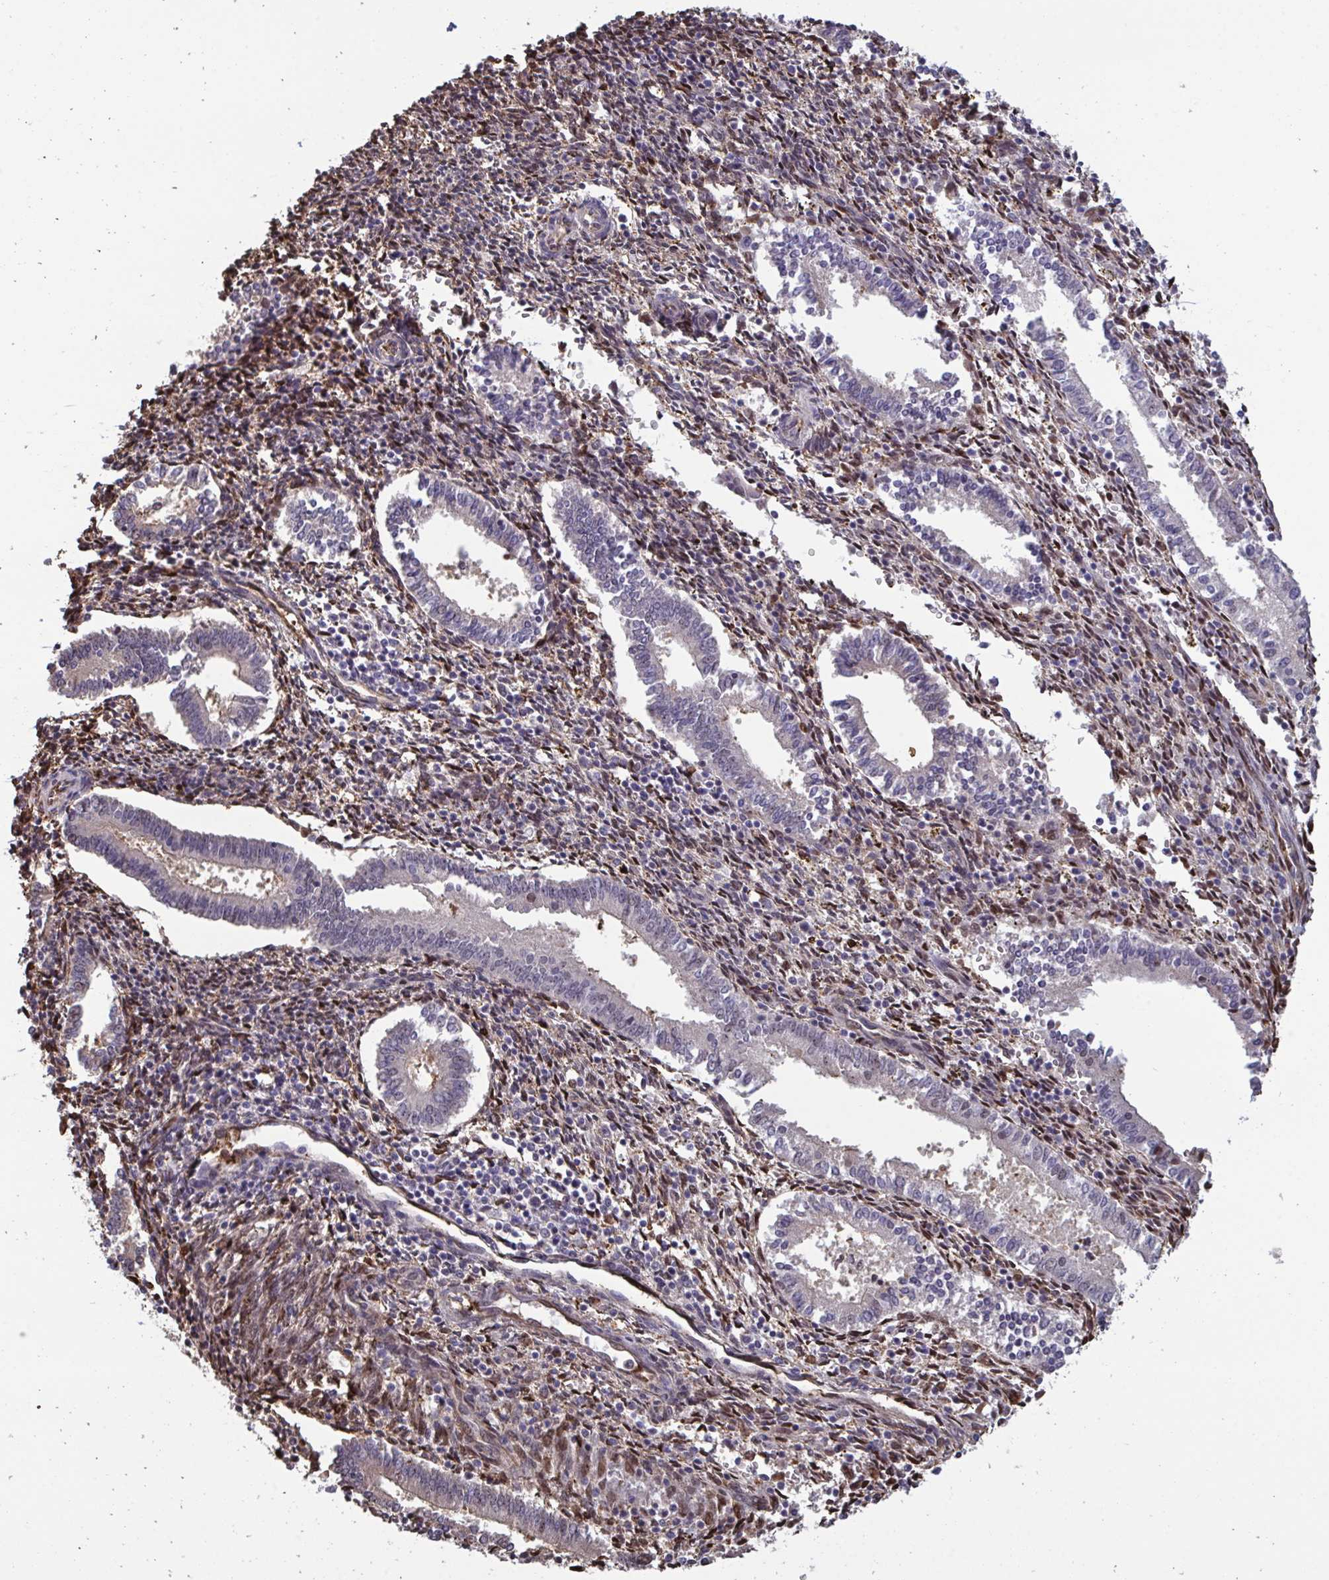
{"staining": {"intensity": "moderate", "quantity": "25%-75%", "location": "cytoplasmic/membranous,nuclear"}, "tissue": "endometrium", "cell_type": "Cells in endometrial stroma", "image_type": "normal", "snomed": [{"axis": "morphology", "description": "Normal tissue, NOS"}, {"axis": "topography", "description": "Endometrium"}], "caption": "Immunohistochemical staining of unremarkable human endometrium demonstrates medium levels of moderate cytoplasmic/membranous,nuclear positivity in approximately 25%-75% of cells in endometrial stroma. Immunohistochemistry (ihc) stains the protein in brown and the nuclei are stained blue.", "gene": "PELI1", "patient": {"sex": "female", "age": 41}}